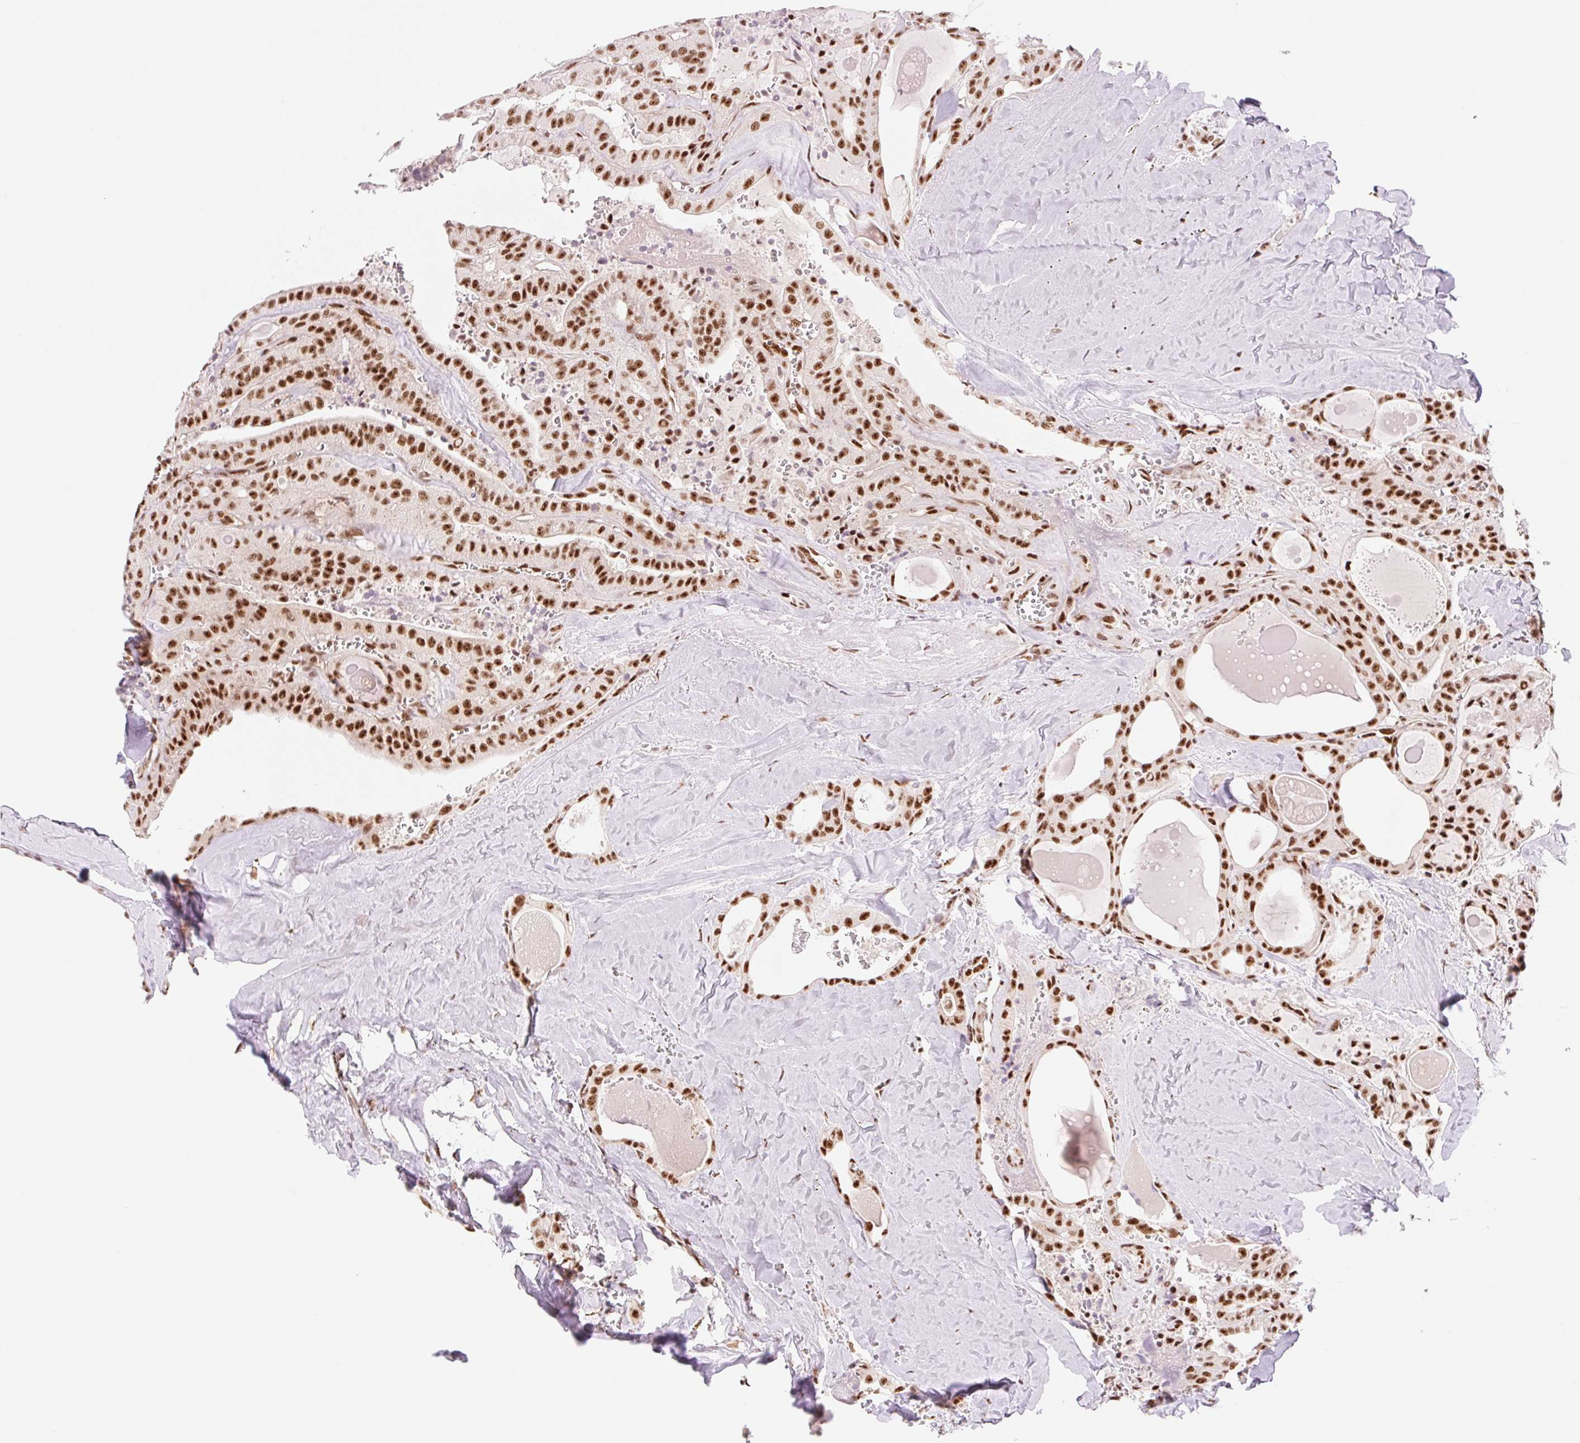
{"staining": {"intensity": "strong", "quantity": ">75%", "location": "nuclear"}, "tissue": "thyroid cancer", "cell_type": "Tumor cells", "image_type": "cancer", "snomed": [{"axis": "morphology", "description": "Papillary adenocarcinoma, NOS"}, {"axis": "topography", "description": "Thyroid gland"}], "caption": "A high amount of strong nuclear expression is appreciated in approximately >75% of tumor cells in thyroid cancer tissue.", "gene": "PRDM11", "patient": {"sex": "male", "age": 52}}